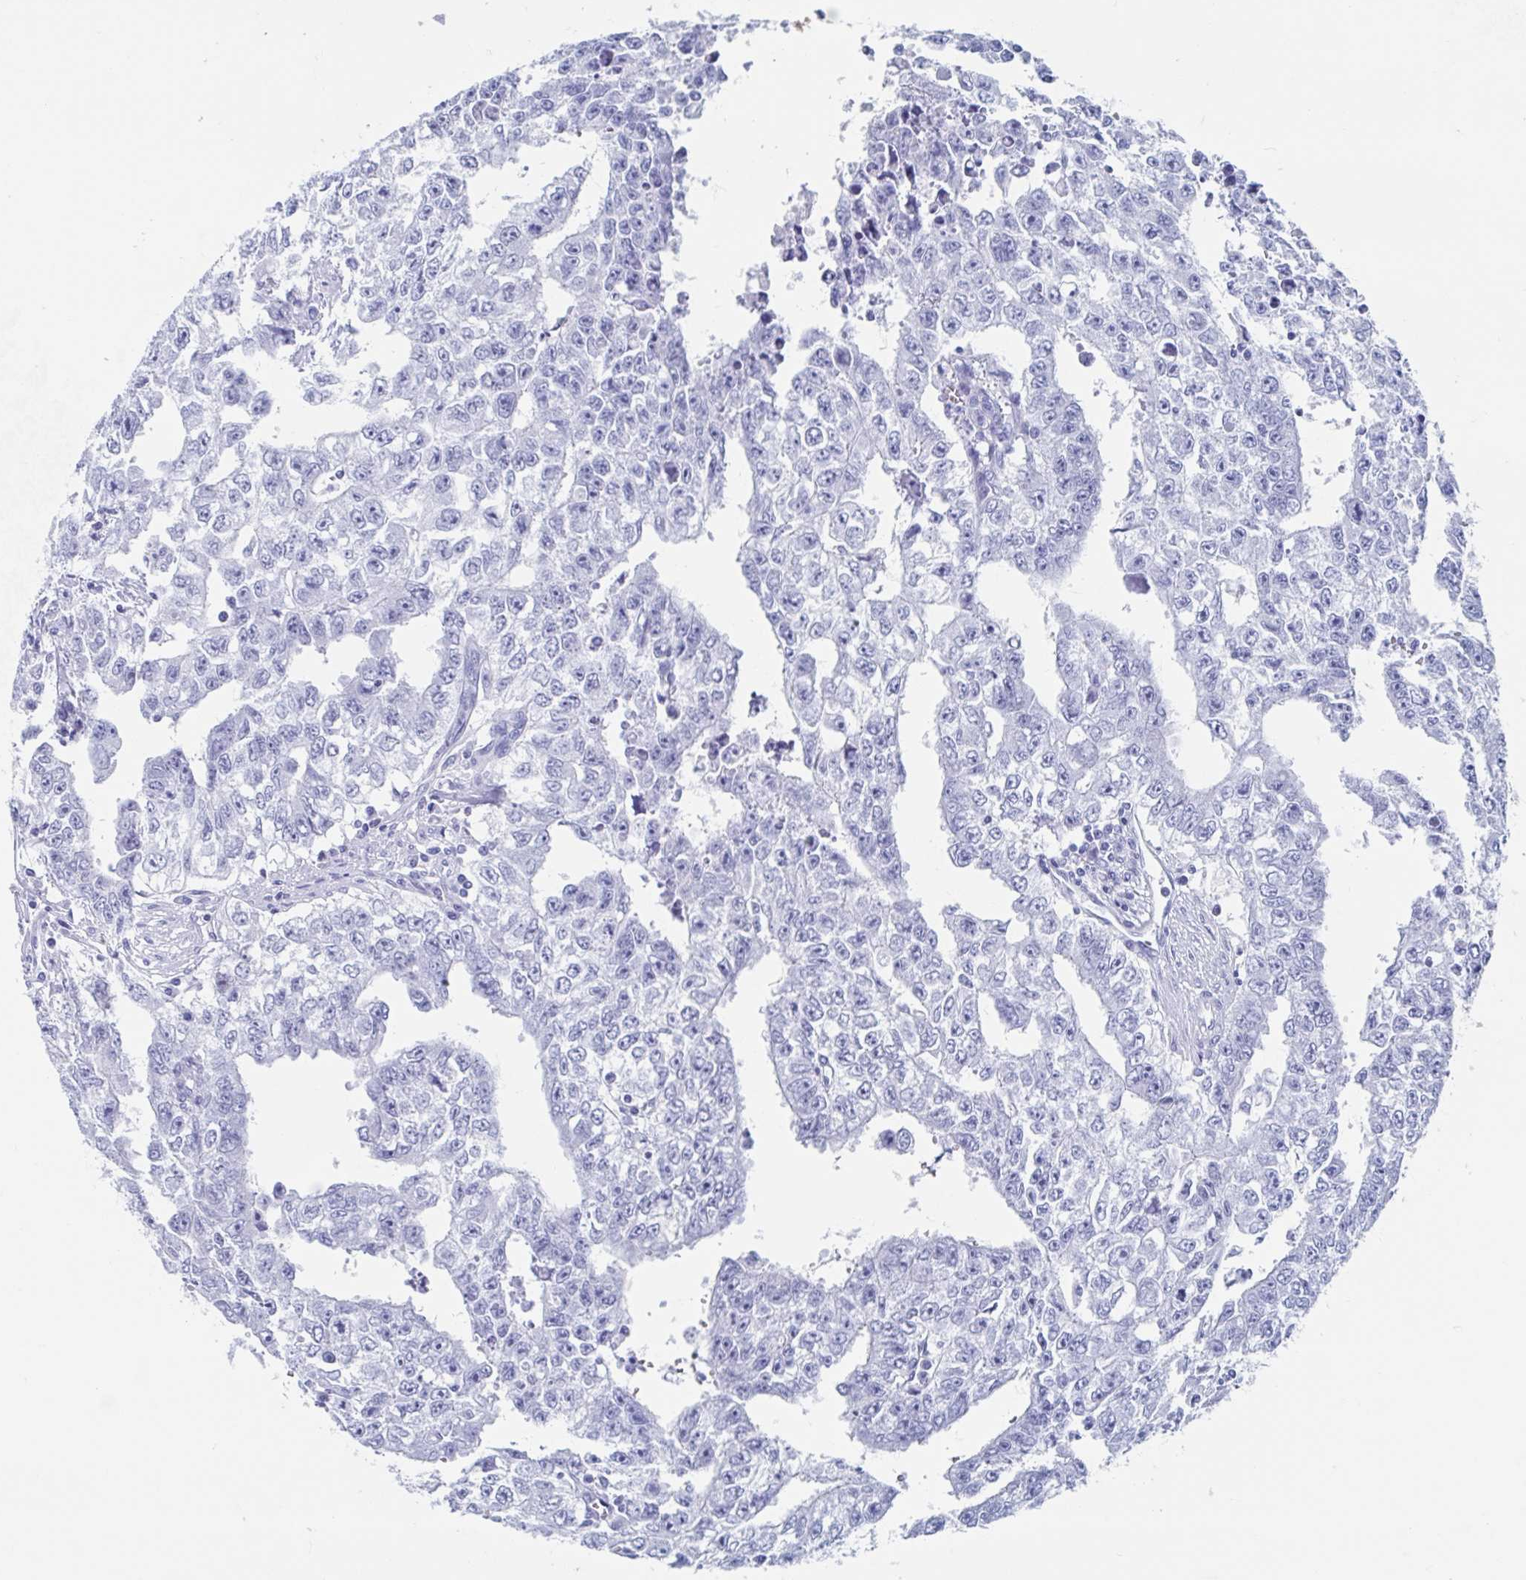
{"staining": {"intensity": "negative", "quantity": "none", "location": "none"}, "tissue": "testis cancer", "cell_type": "Tumor cells", "image_type": "cancer", "snomed": [{"axis": "morphology", "description": "Carcinoma, Embryonal, NOS"}, {"axis": "morphology", "description": "Teratoma, malignant, NOS"}, {"axis": "topography", "description": "Testis"}], "caption": "The micrograph shows no staining of tumor cells in testis cancer.", "gene": "HDGFL1", "patient": {"sex": "male", "age": 24}}